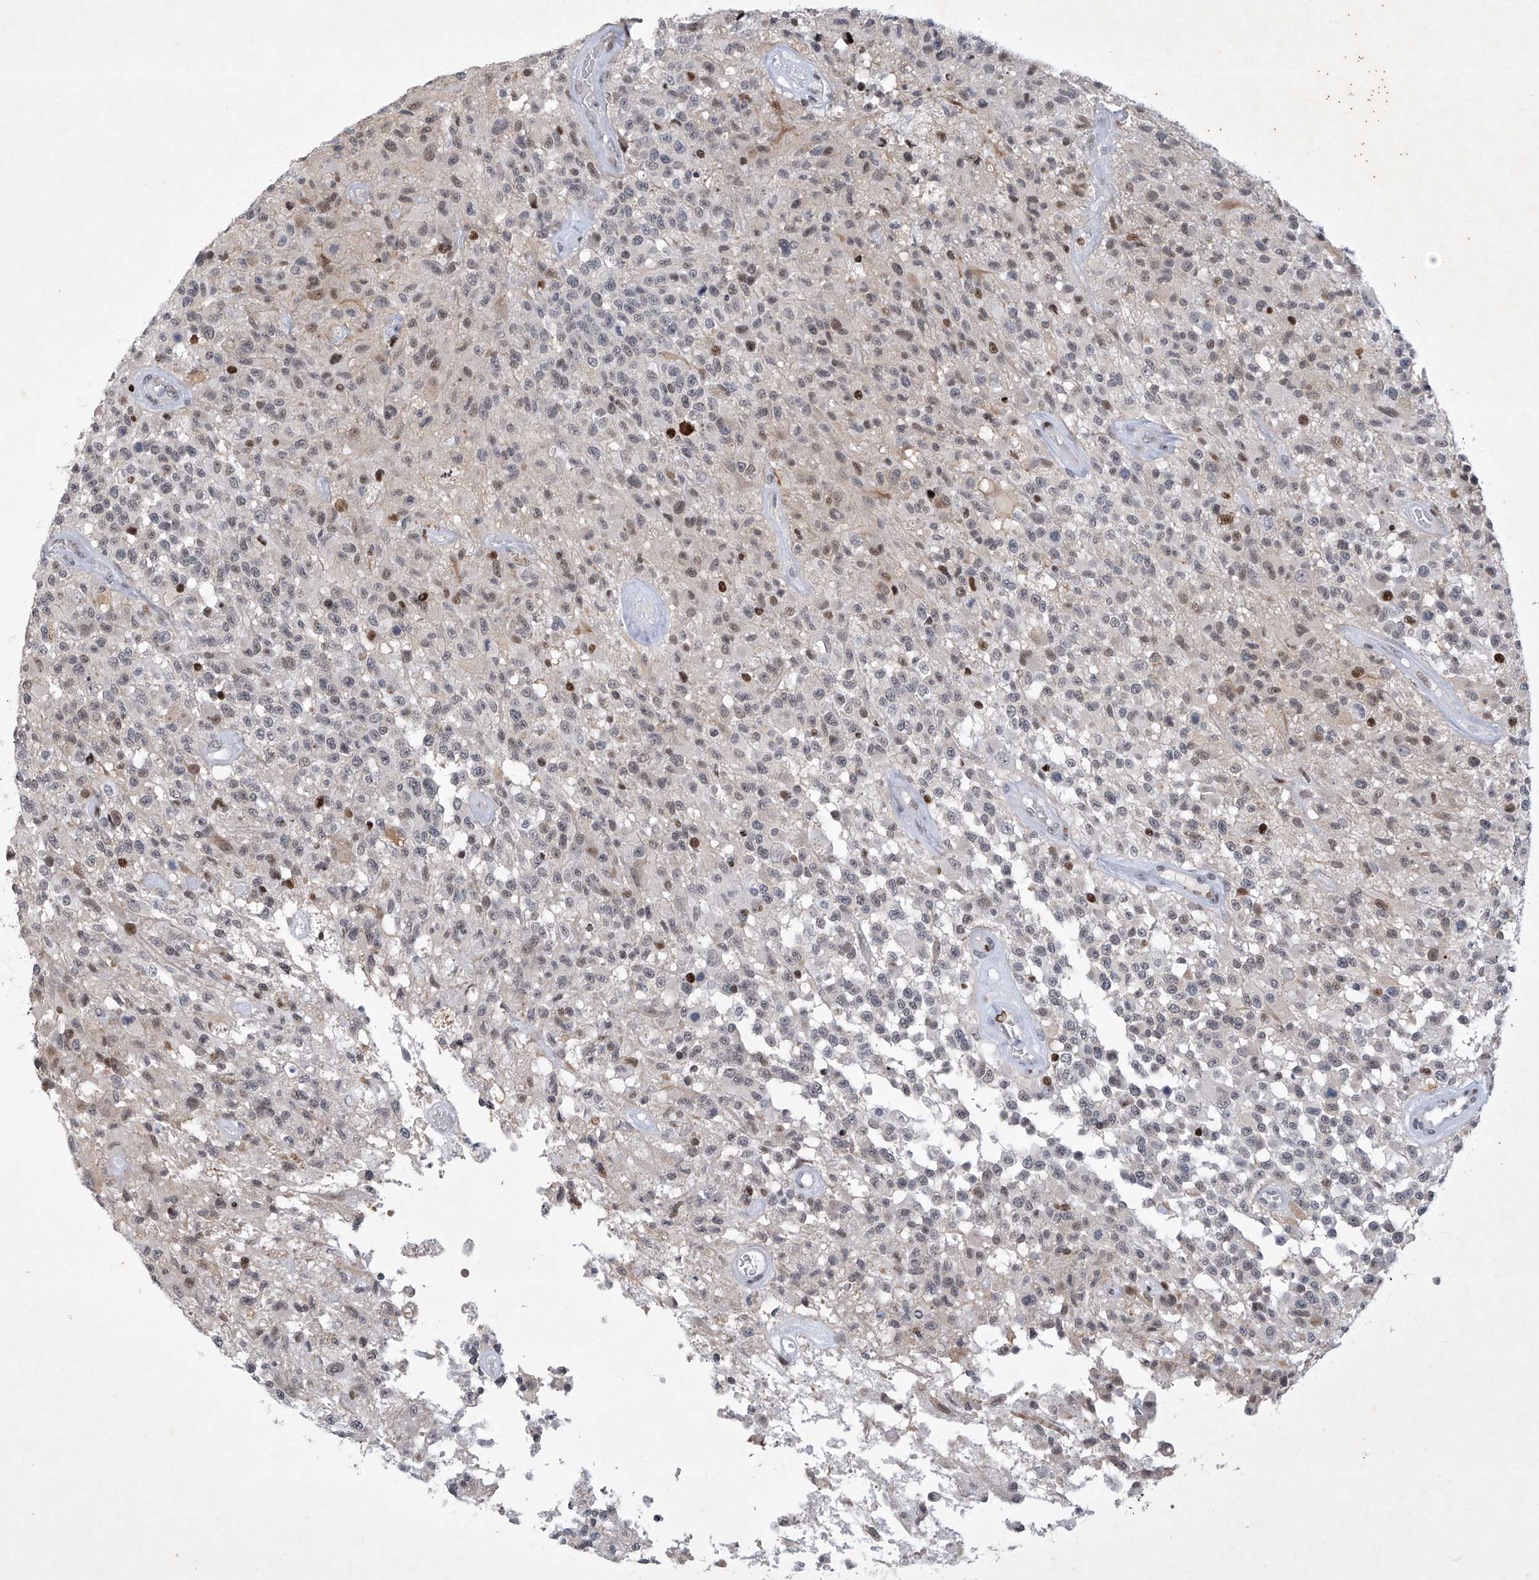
{"staining": {"intensity": "weak", "quantity": ">75%", "location": "nuclear"}, "tissue": "glioma", "cell_type": "Tumor cells", "image_type": "cancer", "snomed": [{"axis": "morphology", "description": "Glioma, malignant, High grade"}, {"axis": "morphology", "description": "Glioblastoma, NOS"}, {"axis": "topography", "description": "Brain"}], "caption": "A brown stain shows weak nuclear expression of a protein in human glioblastoma tumor cells.", "gene": "RFX7", "patient": {"sex": "male", "age": 60}}